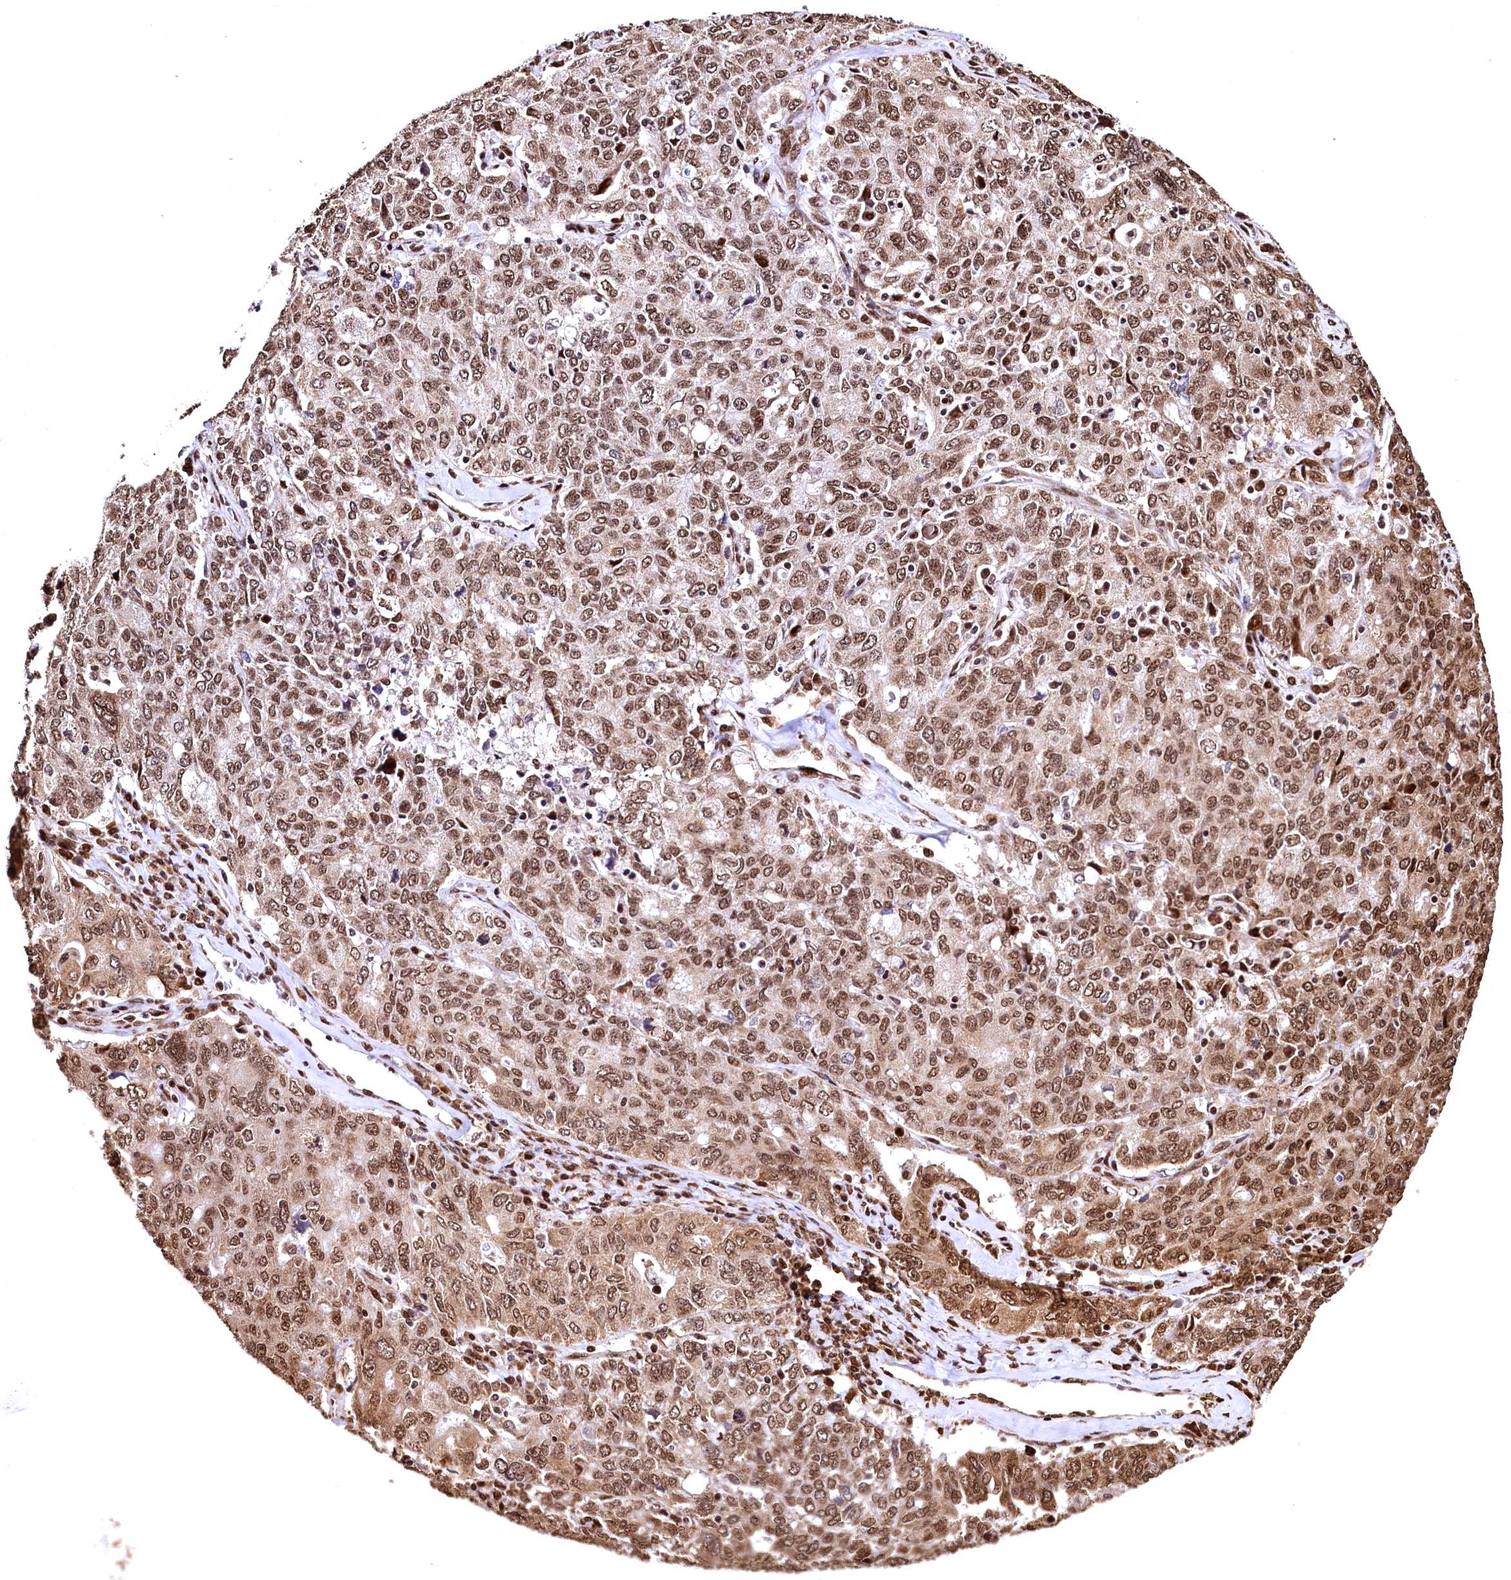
{"staining": {"intensity": "moderate", "quantity": ">75%", "location": "nuclear"}, "tissue": "ovarian cancer", "cell_type": "Tumor cells", "image_type": "cancer", "snomed": [{"axis": "morphology", "description": "Carcinoma, endometroid"}, {"axis": "topography", "description": "Ovary"}], "caption": "A histopathology image showing moderate nuclear staining in about >75% of tumor cells in ovarian endometroid carcinoma, as visualized by brown immunohistochemical staining.", "gene": "PDS5B", "patient": {"sex": "female", "age": 62}}